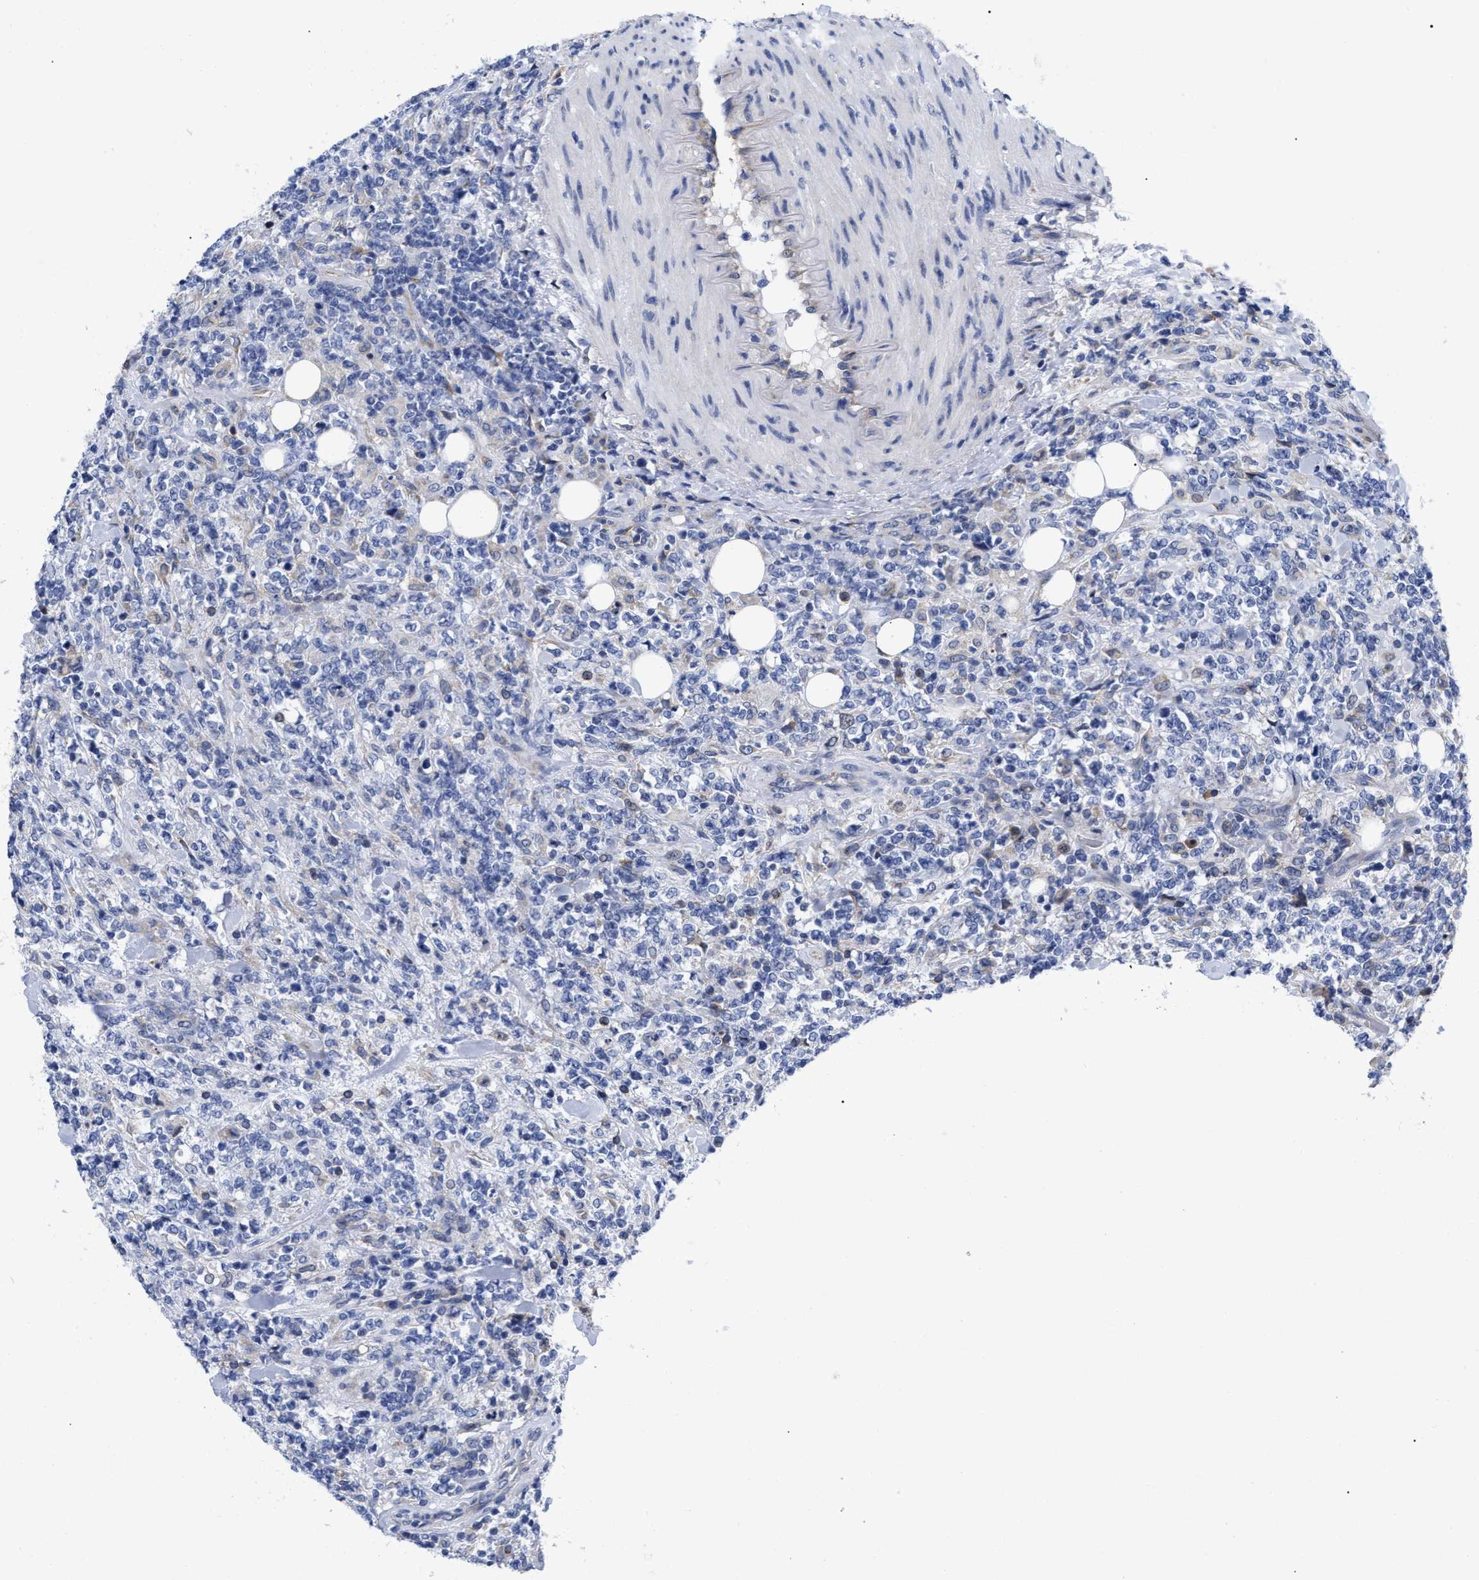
{"staining": {"intensity": "negative", "quantity": "none", "location": "none"}, "tissue": "lymphoma", "cell_type": "Tumor cells", "image_type": "cancer", "snomed": [{"axis": "morphology", "description": "Malignant lymphoma, non-Hodgkin's type, High grade"}, {"axis": "topography", "description": "Soft tissue"}], "caption": "High-grade malignant lymphoma, non-Hodgkin's type was stained to show a protein in brown. There is no significant expression in tumor cells. The staining was performed using DAB (3,3'-diaminobenzidine) to visualize the protein expression in brown, while the nuclei were stained in blue with hematoxylin (Magnification: 20x).", "gene": "CFAP298", "patient": {"sex": "male", "age": 18}}